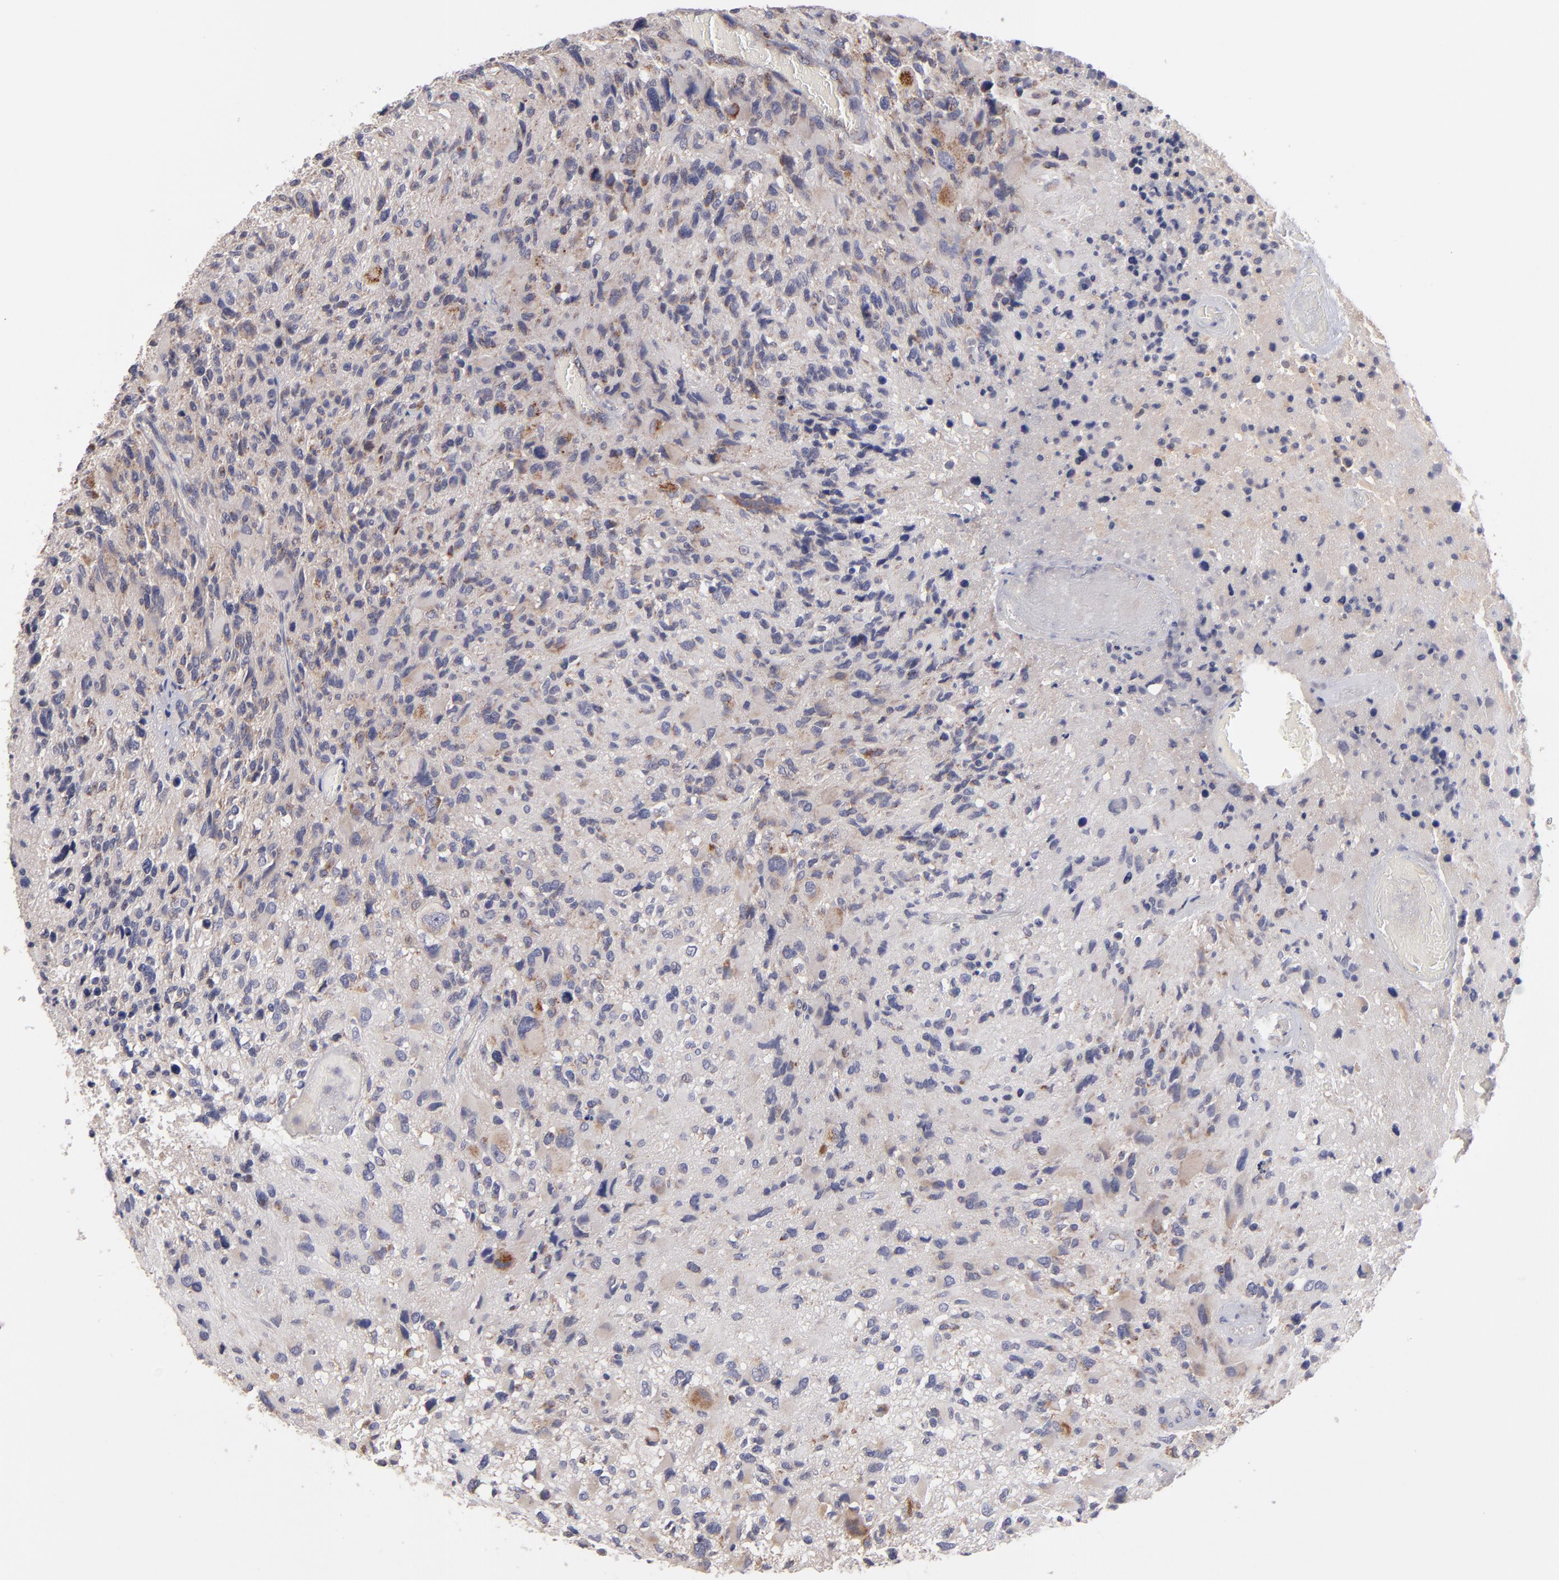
{"staining": {"intensity": "weak", "quantity": "<25%", "location": "cytoplasmic/membranous"}, "tissue": "glioma", "cell_type": "Tumor cells", "image_type": "cancer", "snomed": [{"axis": "morphology", "description": "Glioma, malignant, High grade"}, {"axis": "topography", "description": "Brain"}], "caption": "IHC histopathology image of glioma stained for a protein (brown), which reveals no expression in tumor cells.", "gene": "HCCS", "patient": {"sex": "male", "age": 69}}